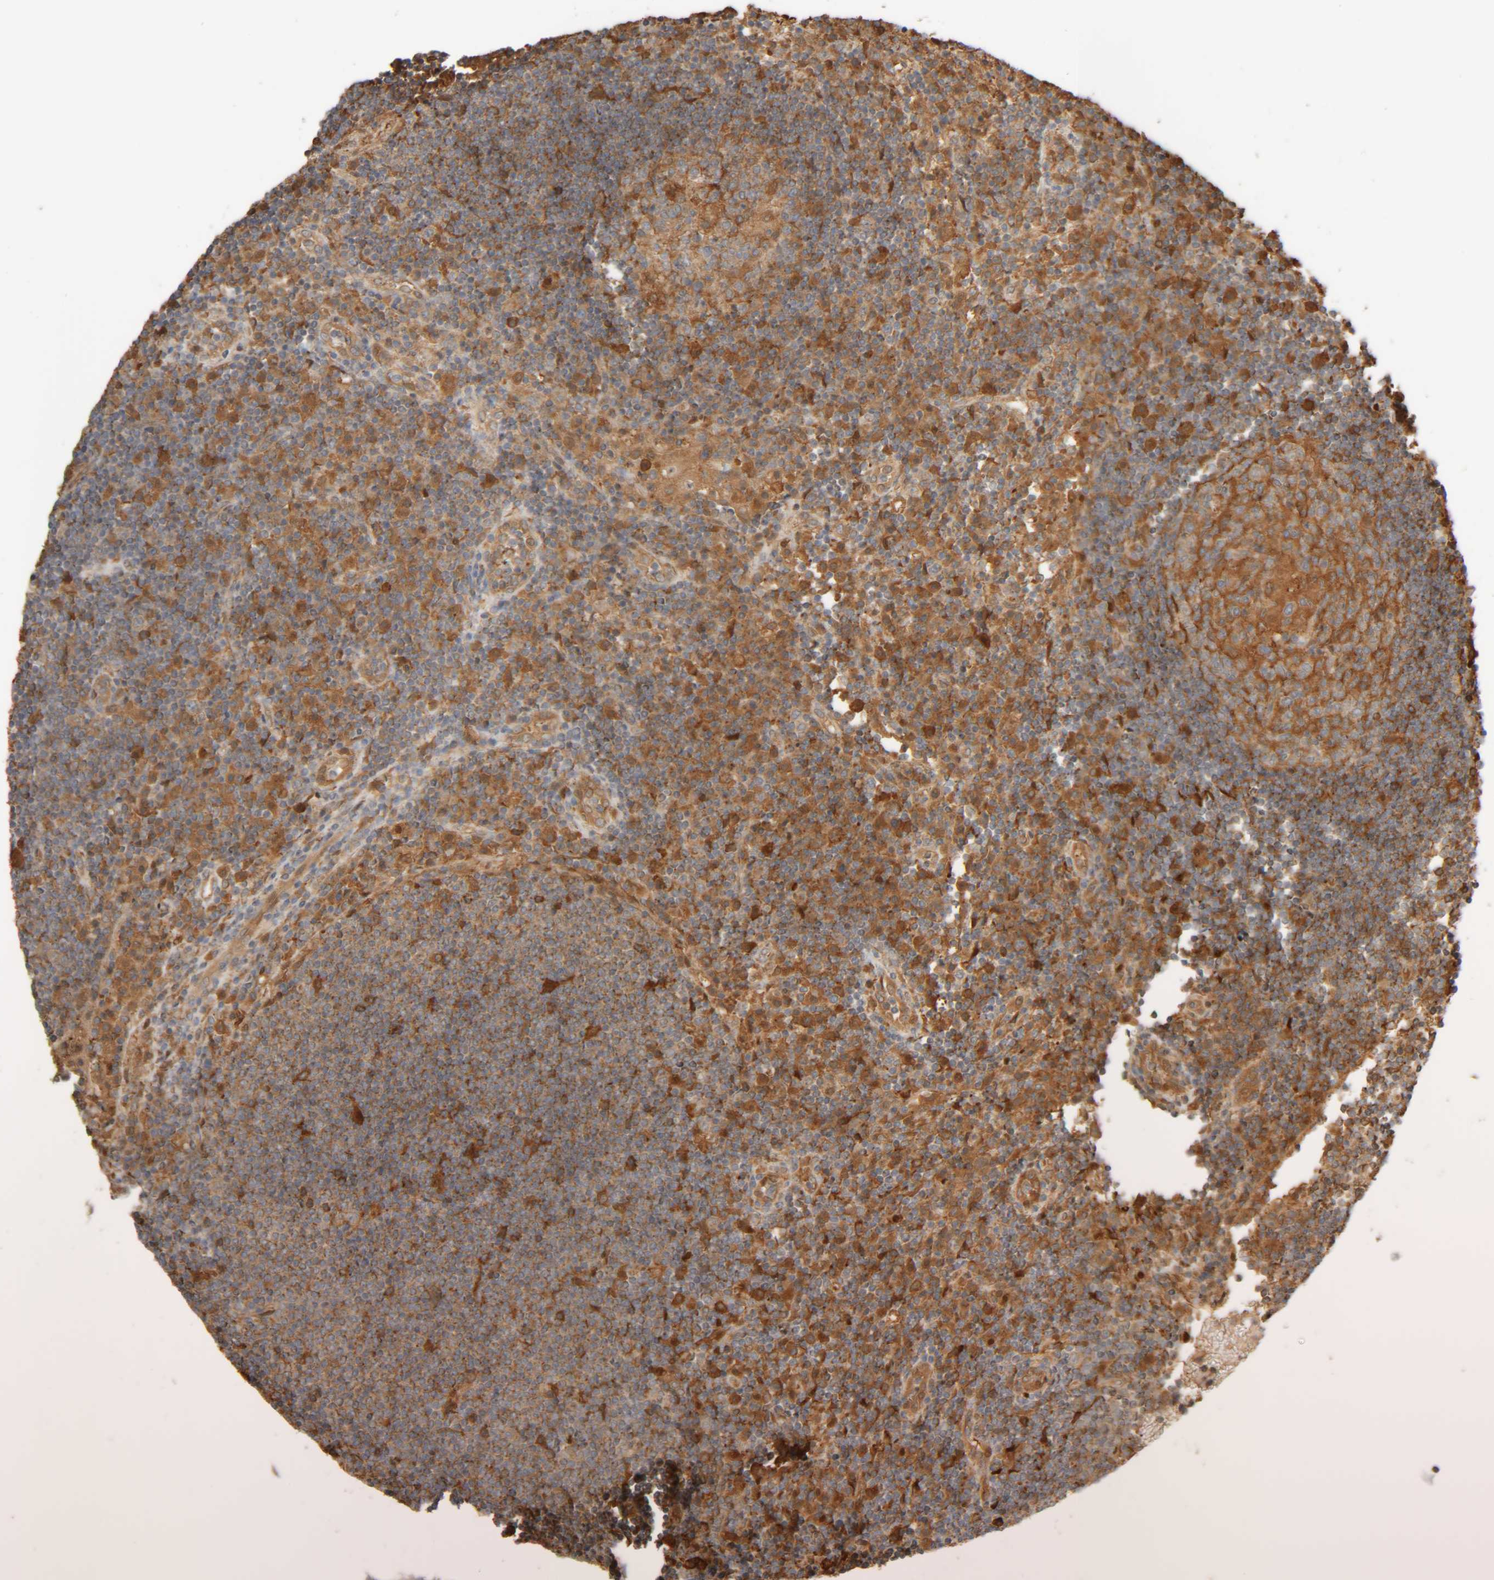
{"staining": {"intensity": "moderate", "quantity": ">75%", "location": "cytoplasmic/membranous"}, "tissue": "lymph node", "cell_type": "Germinal center cells", "image_type": "normal", "snomed": [{"axis": "morphology", "description": "Normal tissue, NOS"}, {"axis": "topography", "description": "Lymph node"}], "caption": "Protein staining by IHC reveals moderate cytoplasmic/membranous staining in about >75% of germinal center cells in unremarkable lymph node.", "gene": "TMEM192", "patient": {"sex": "female", "age": 53}}